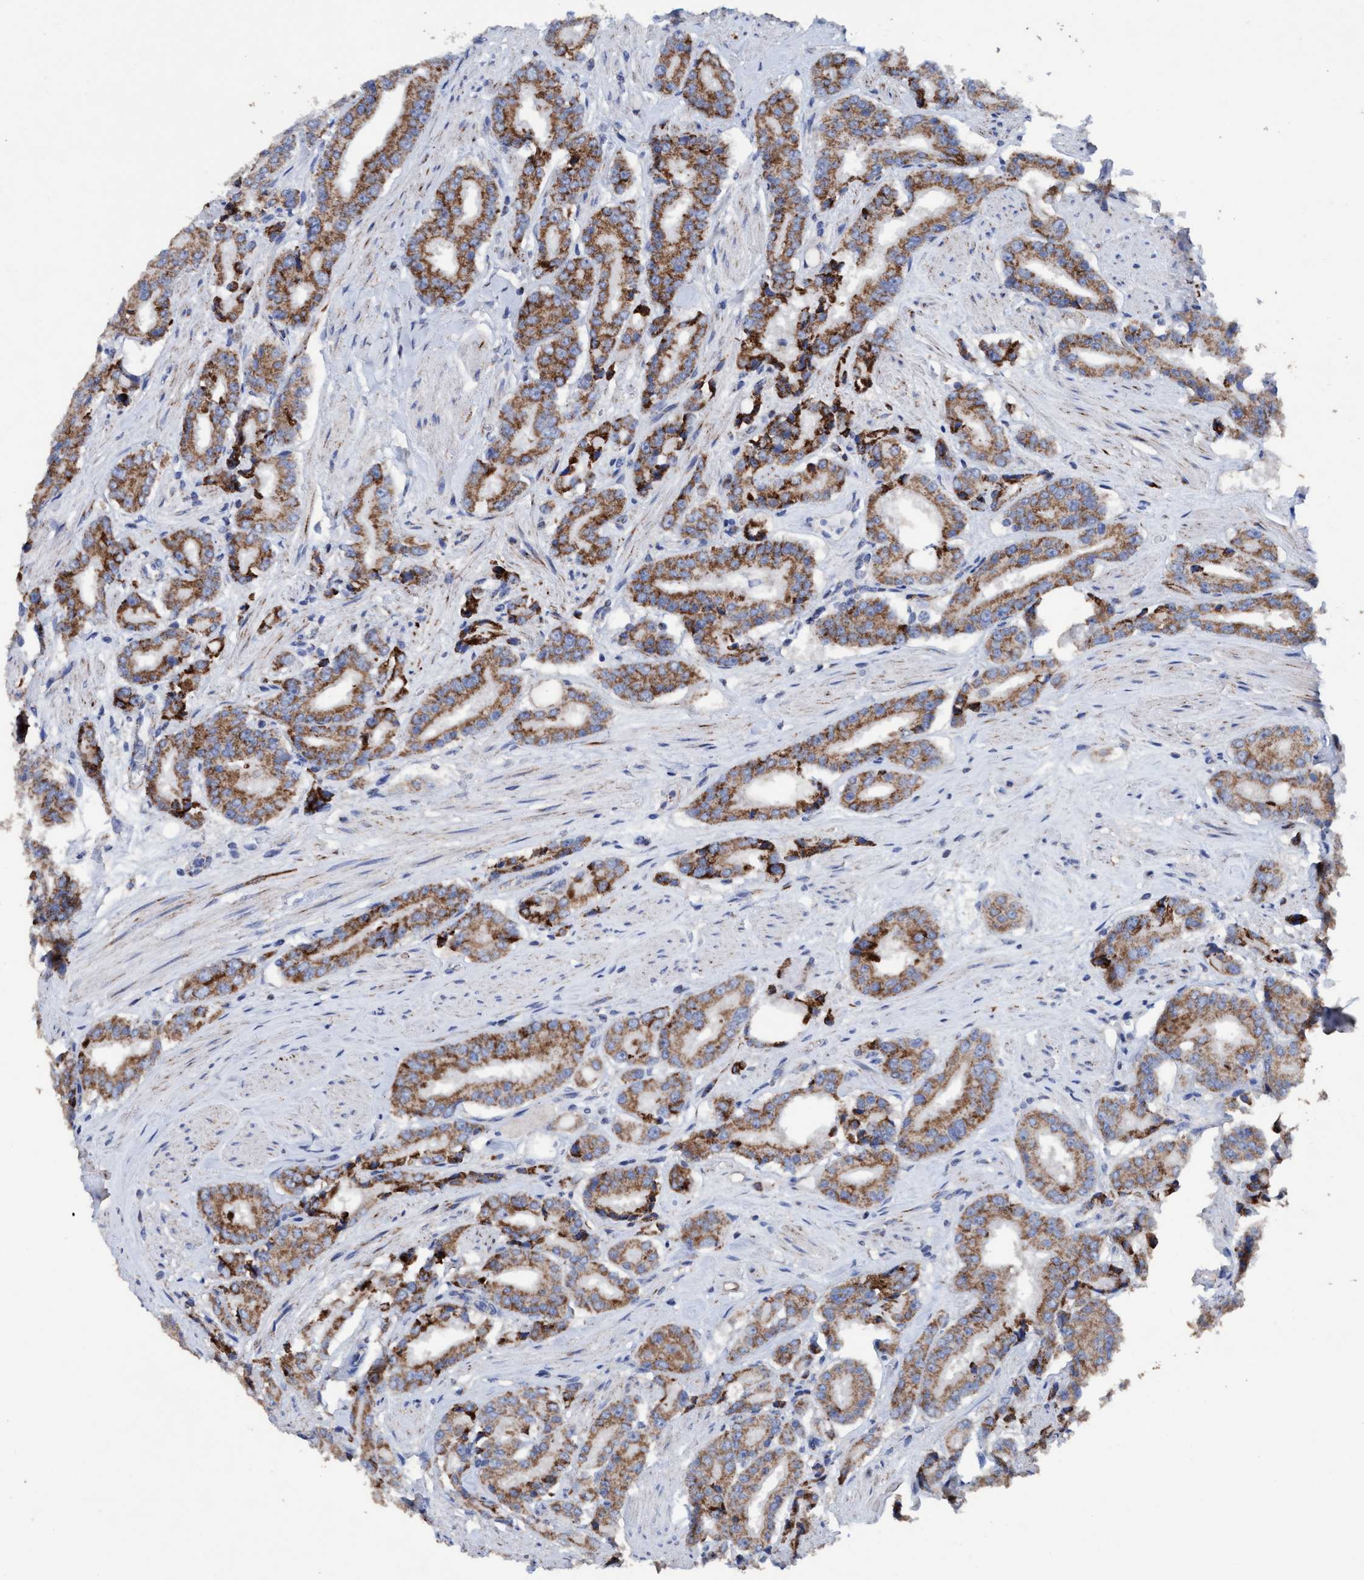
{"staining": {"intensity": "moderate", "quantity": ">75%", "location": "cytoplasmic/membranous"}, "tissue": "prostate cancer", "cell_type": "Tumor cells", "image_type": "cancer", "snomed": [{"axis": "morphology", "description": "Adenocarcinoma, High grade"}, {"axis": "topography", "description": "Prostate"}], "caption": "Brown immunohistochemical staining in human prostate cancer shows moderate cytoplasmic/membranous staining in about >75% of tumor cells.", "gene": "RSAD1", "patient": {"sex": "male", "age": 71}}